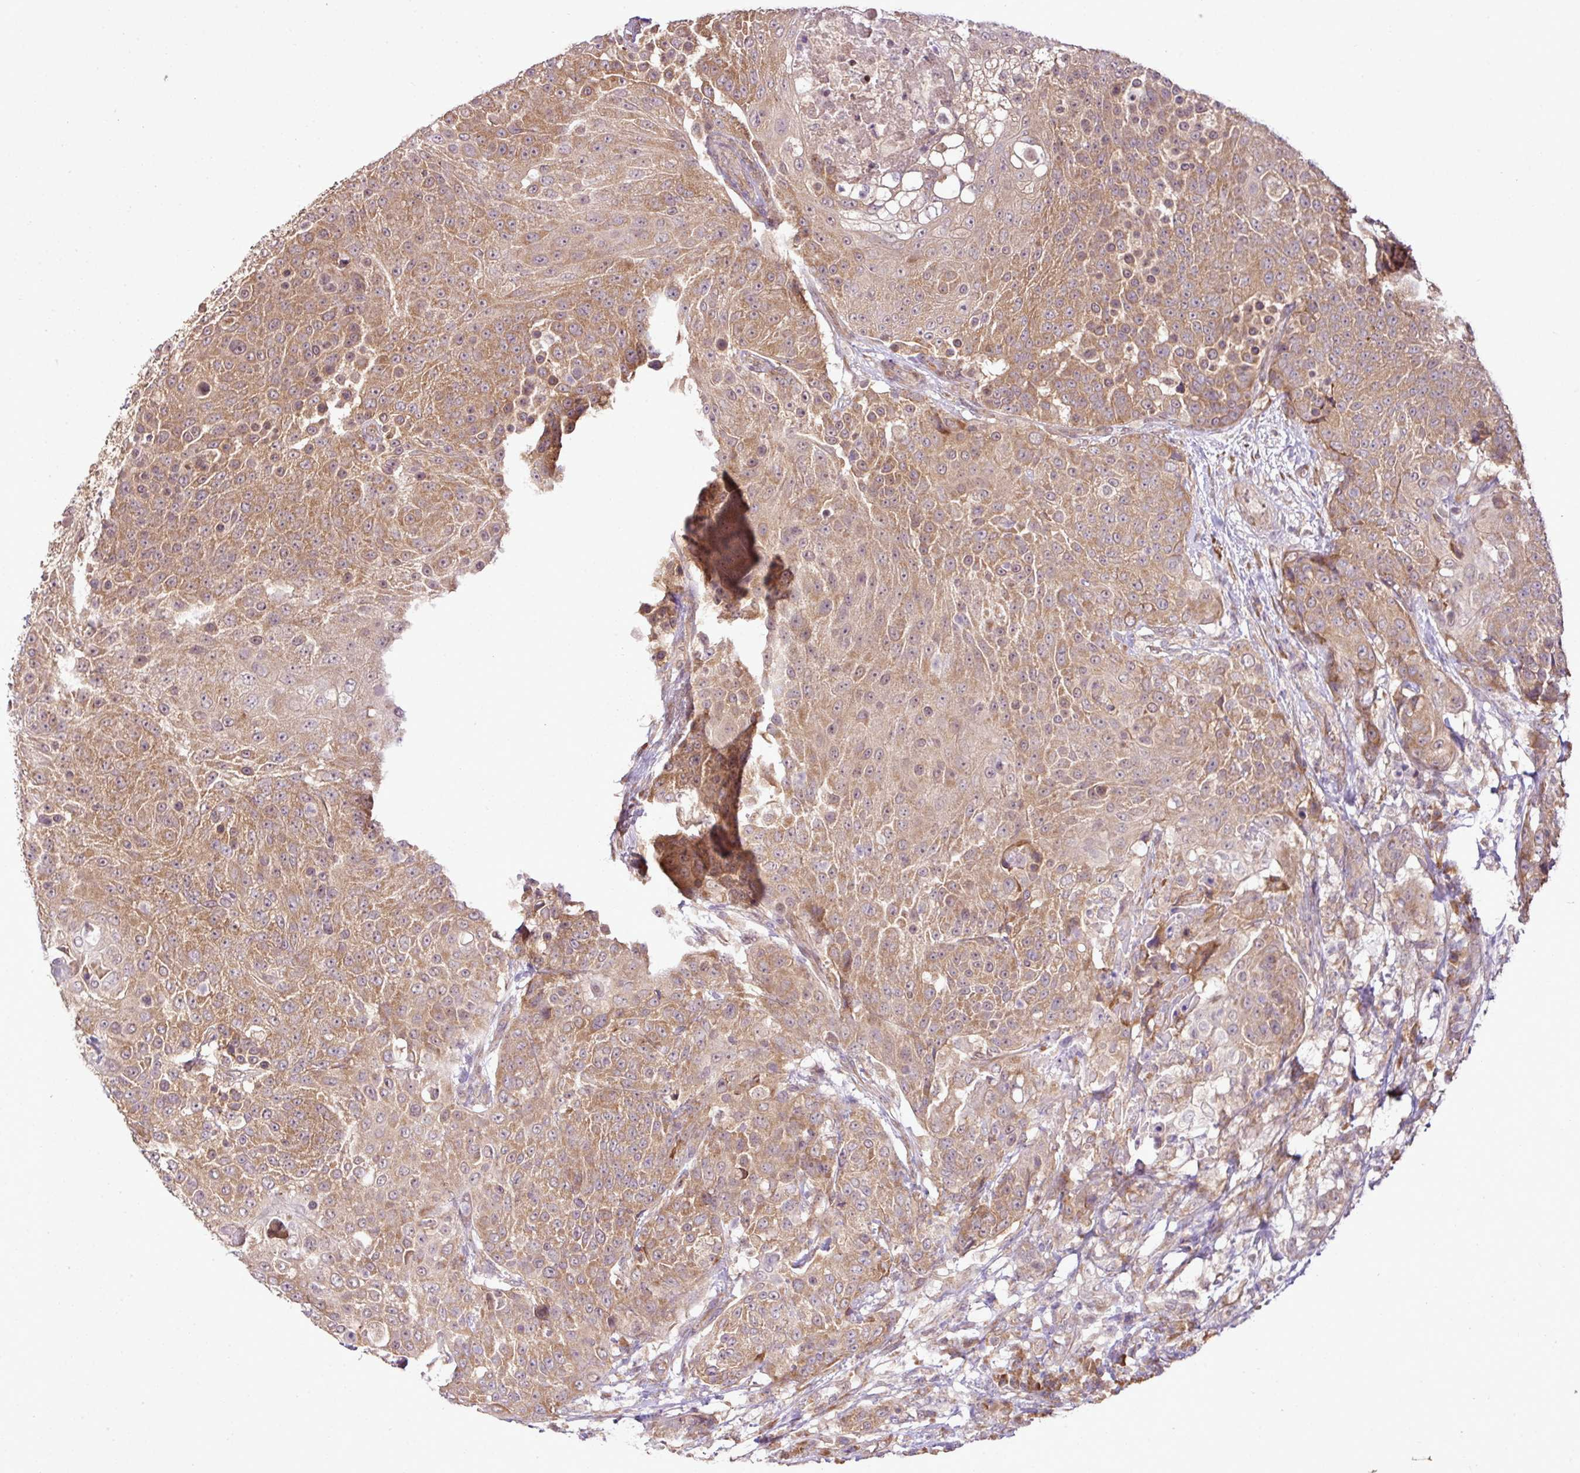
{"staining": {"intensity": "moderate", "quantity": ">75%", "location": "cytoplasmic/membranous"}, "tissue": "urothelial cancer", "cell_type": "Tumor cells", "image_type": "cancer", "snomed": [{"axis": "morphology", "description": "Urothelial carcinoma, High grade"}, {"axis": "topography", "description": "Urinary bladder"}], "caption": "Human urothelial cancer stained with a brown dye displays moderate cytoplasmic/membranous positive expression in about >75% of tumor cells.", "gene": "DNAAF4", "patient": {"sex": "female", "age": 63}}